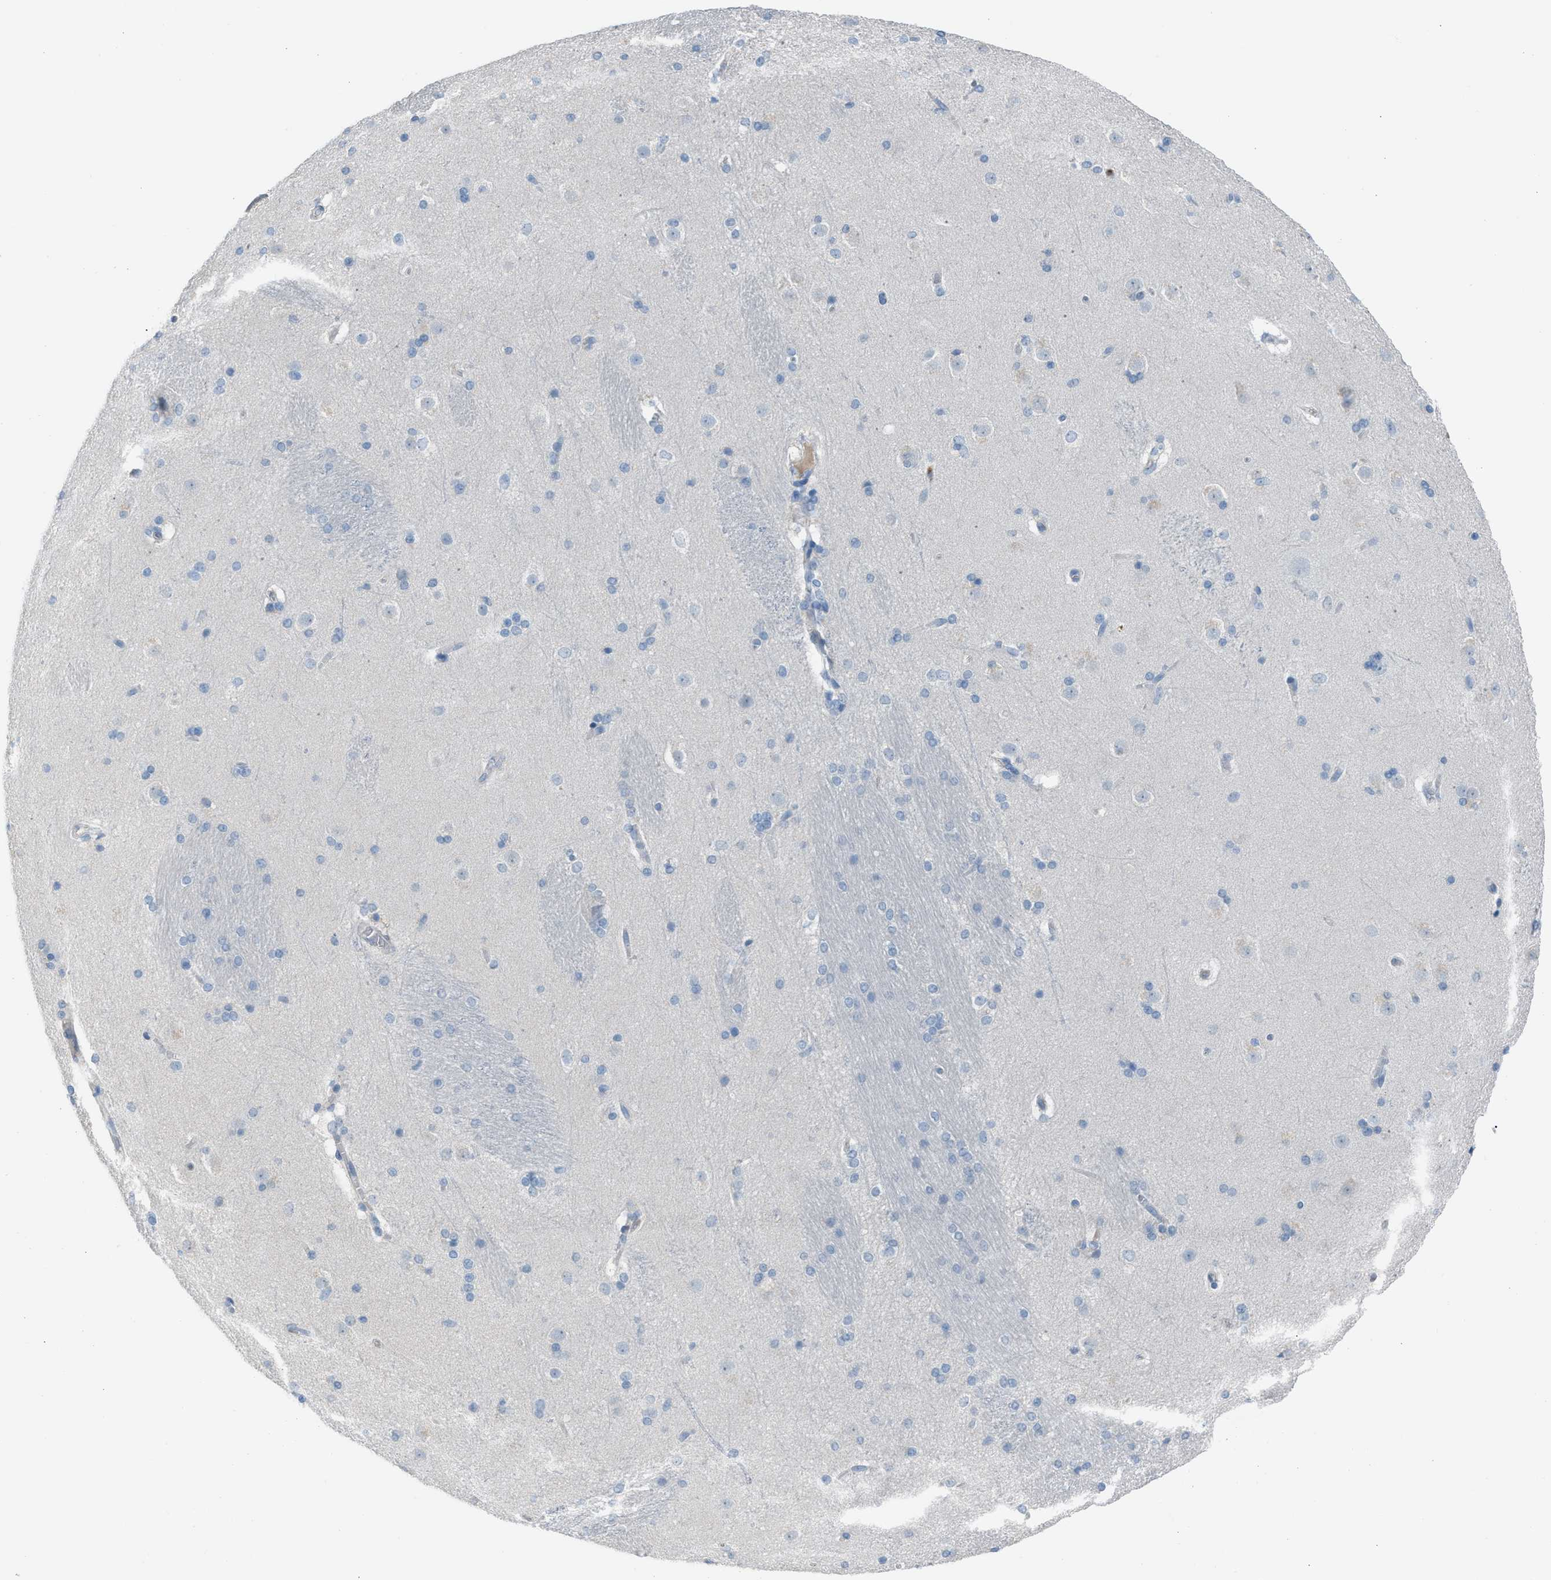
{"staining": {"intensity": "negative", "quantity": "none", "location": "none"}, "tissue": "caudate", "cell_type": "Glial cells", "image_type": "normal", "snomed": [{"axis": "morphology", "description": "Normal tissue, NOS"}, {"axis": "topography", "description": "Lateral ventricle wall"}], "caption": "Immunohistochemical staining of unremarkable caudate shows no significant positivity in glial cells.", "gene": "CFAP77", "patient": {"sex": "female", "age": 19}}